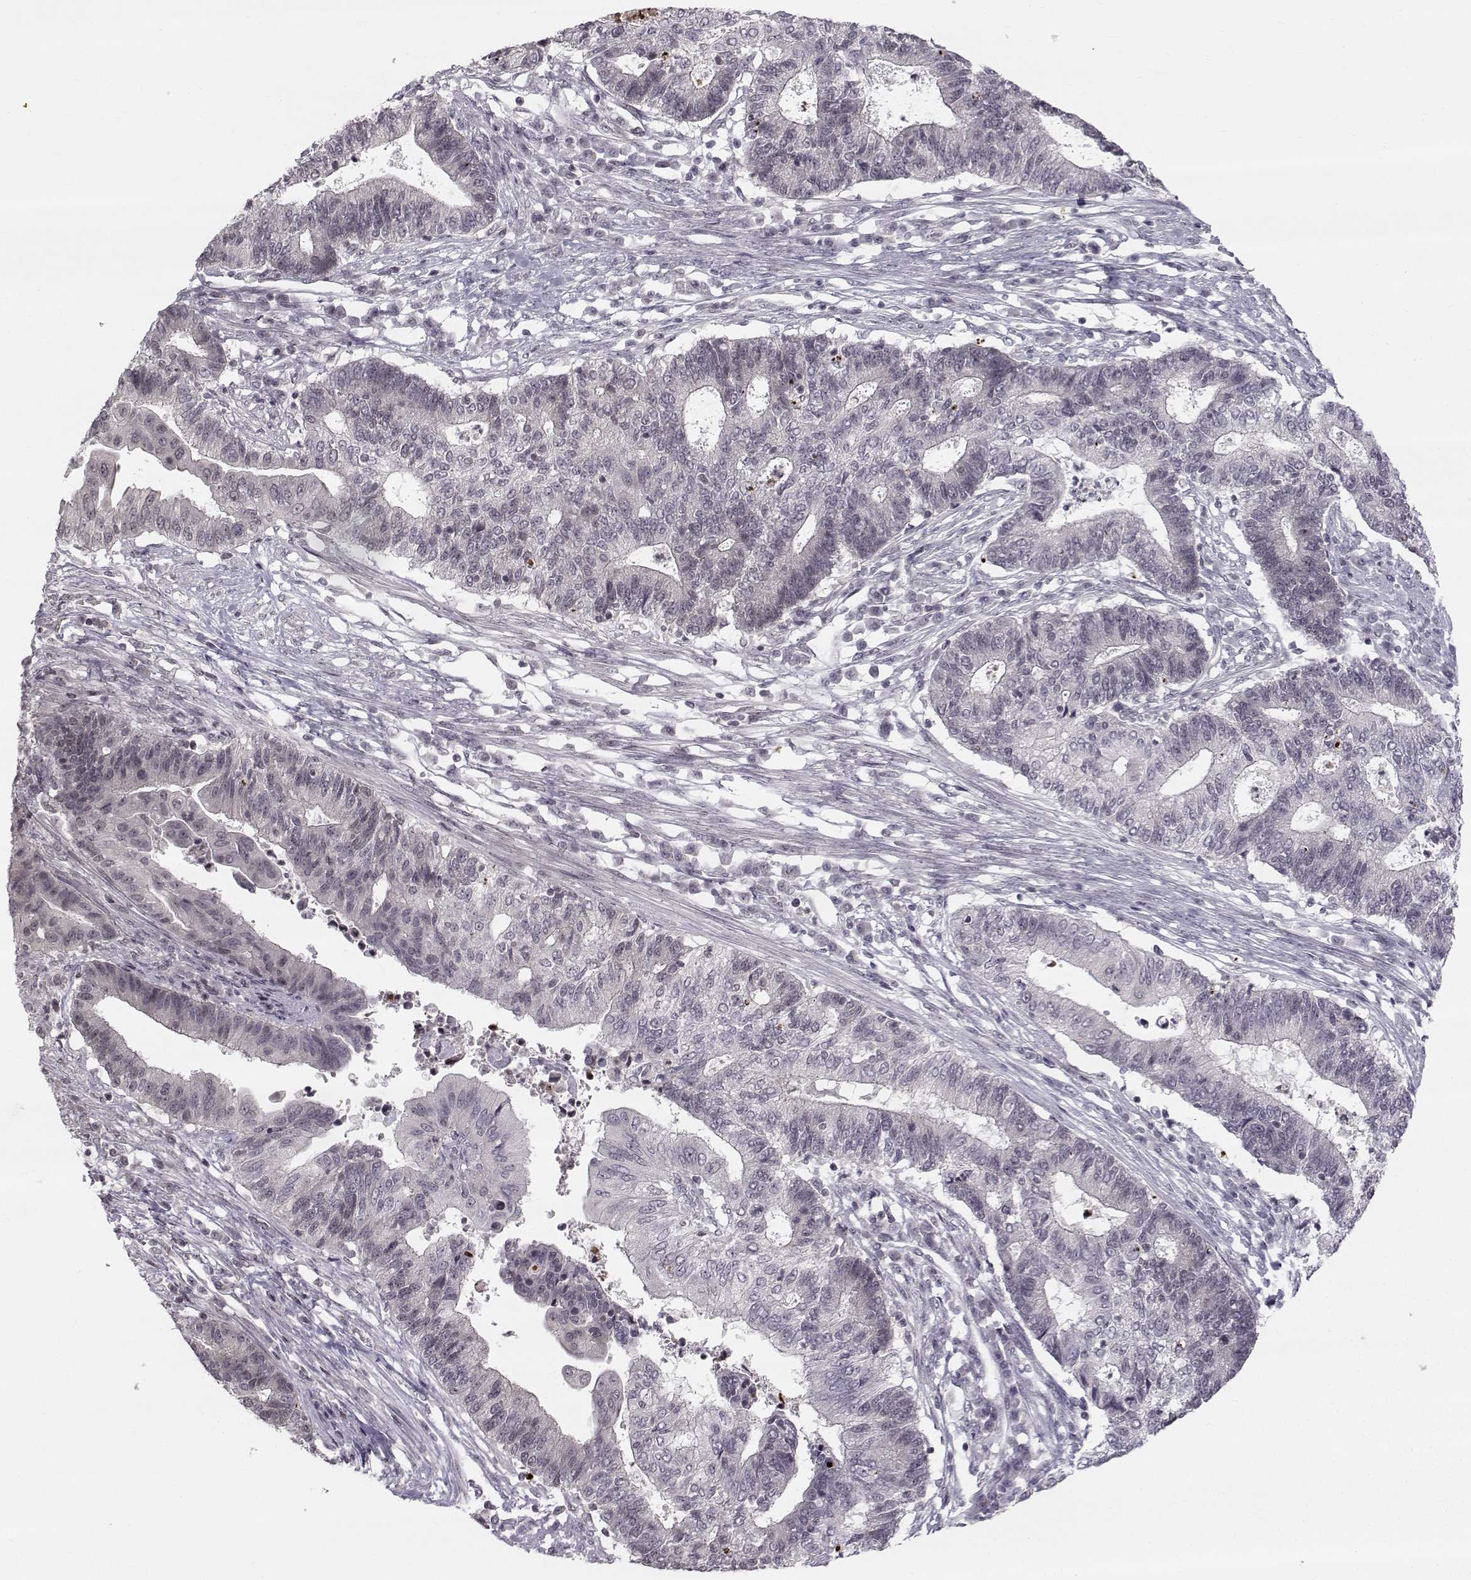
{"staining": {"intensity": "negative", "quantity": "none", "location": "none"}, "tissue": "endometrial cancer", "cell_type": "Tumor cells", "image_type": "cancer", "snomed": [{"axis": "morphology", "description": "Adenocarcinoma, NOS"}, {"axis": "topography", "description": "Uterus"}, {"axis": "topography", "description": "Endometrium"}], "caption": "The photomicrograph shows no staining of tumor cells in endometrial adenocarcinoma.", "gene": "MARCHF4", "patient": {"sex": "female", "age": 54}}